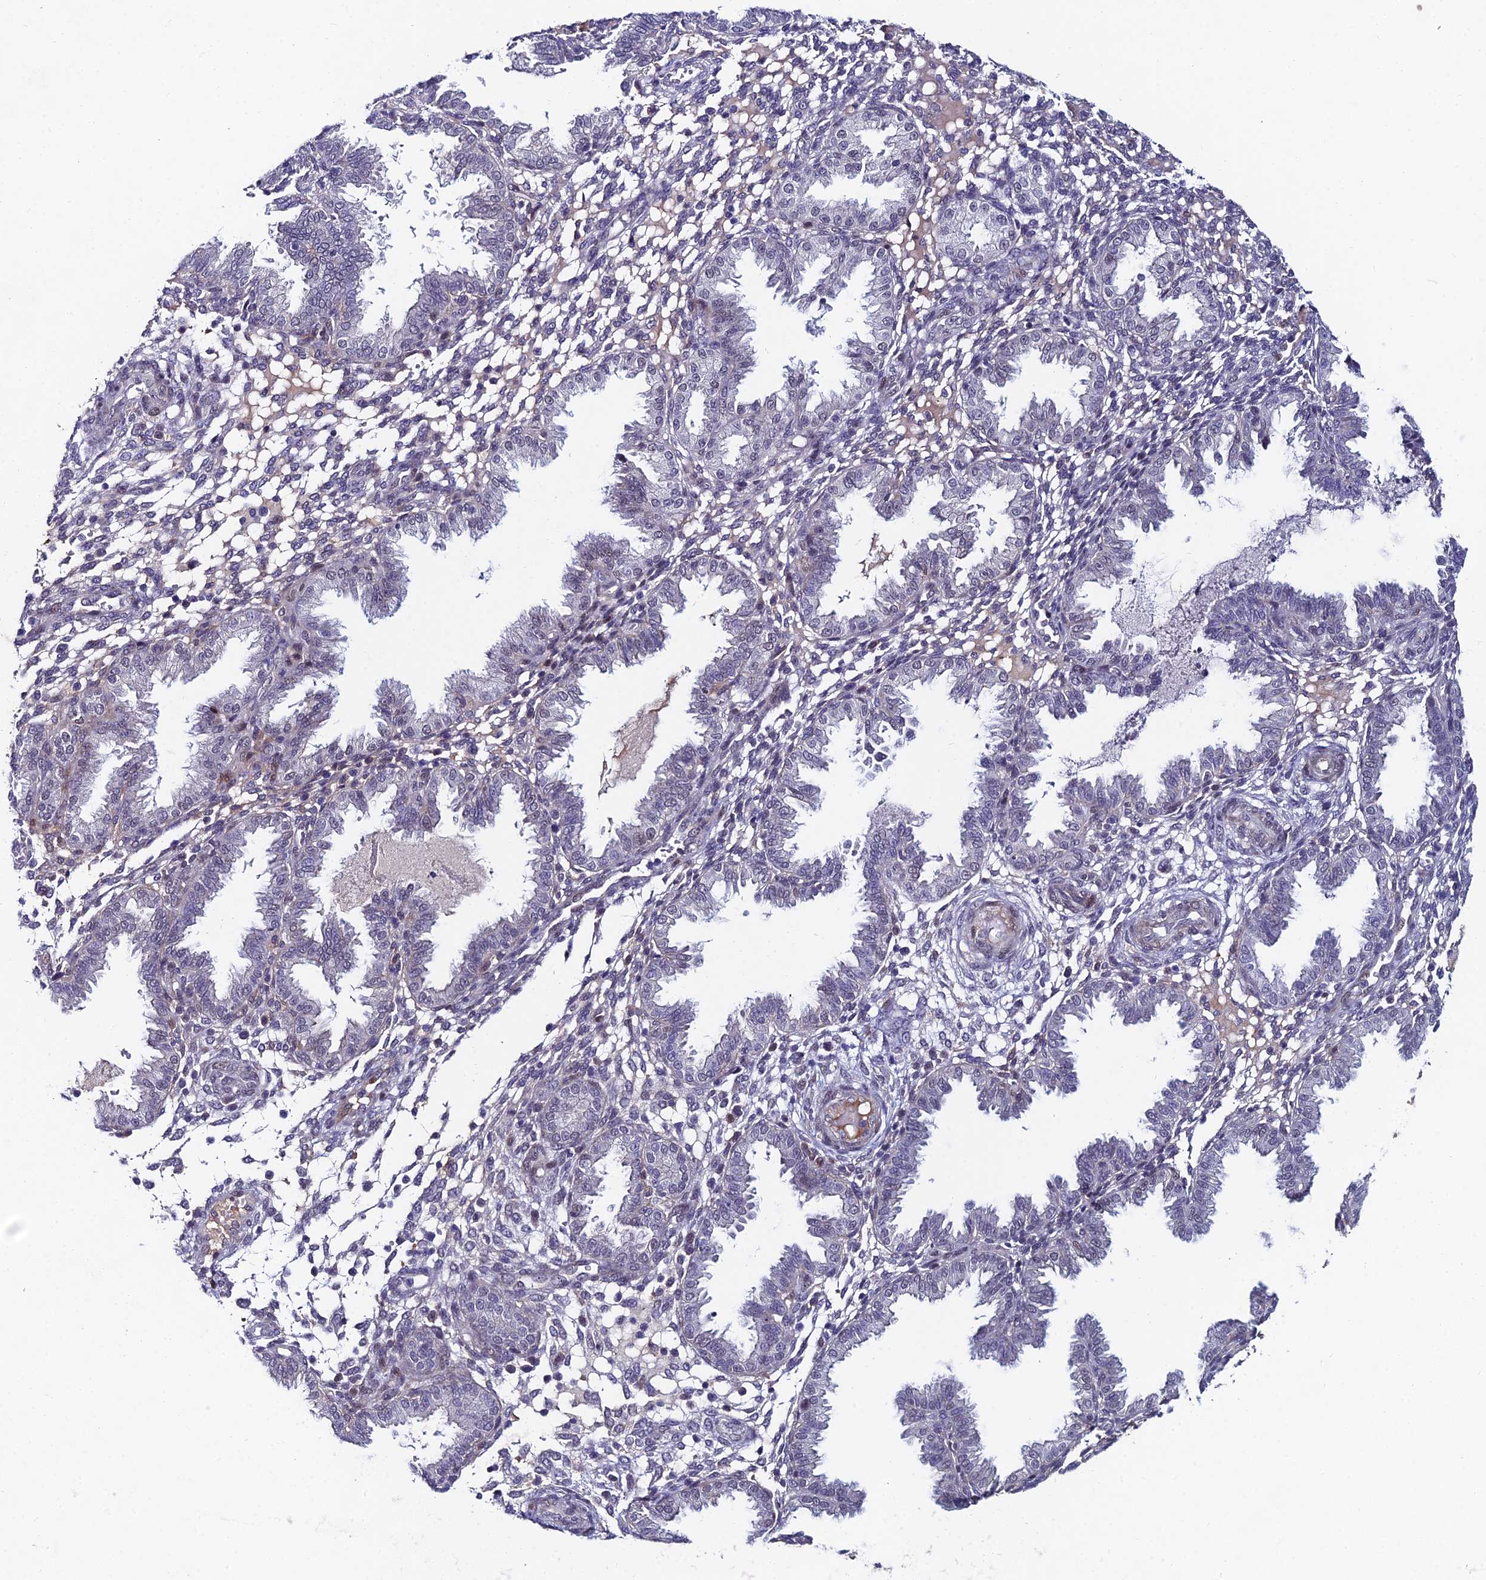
{"staining": {"intensity": "negative", "quantity": "none", "location": "none"}, "tissue": "endometrium", "cell_type": "Cells in endometrial stroma", "image_type": "normal", "snomed": [{"axis": "morphology", "description": "Normal tissue, NOS"}, {"axis": "topography", "description": "Endometrium"}], "caption": "An IHC image of benign endometrium is shown. There is no staining in cells in endometrial stroma of endometrium.", "gene": "TRIM24", "patient": {"sex": "female", "age": 33}}